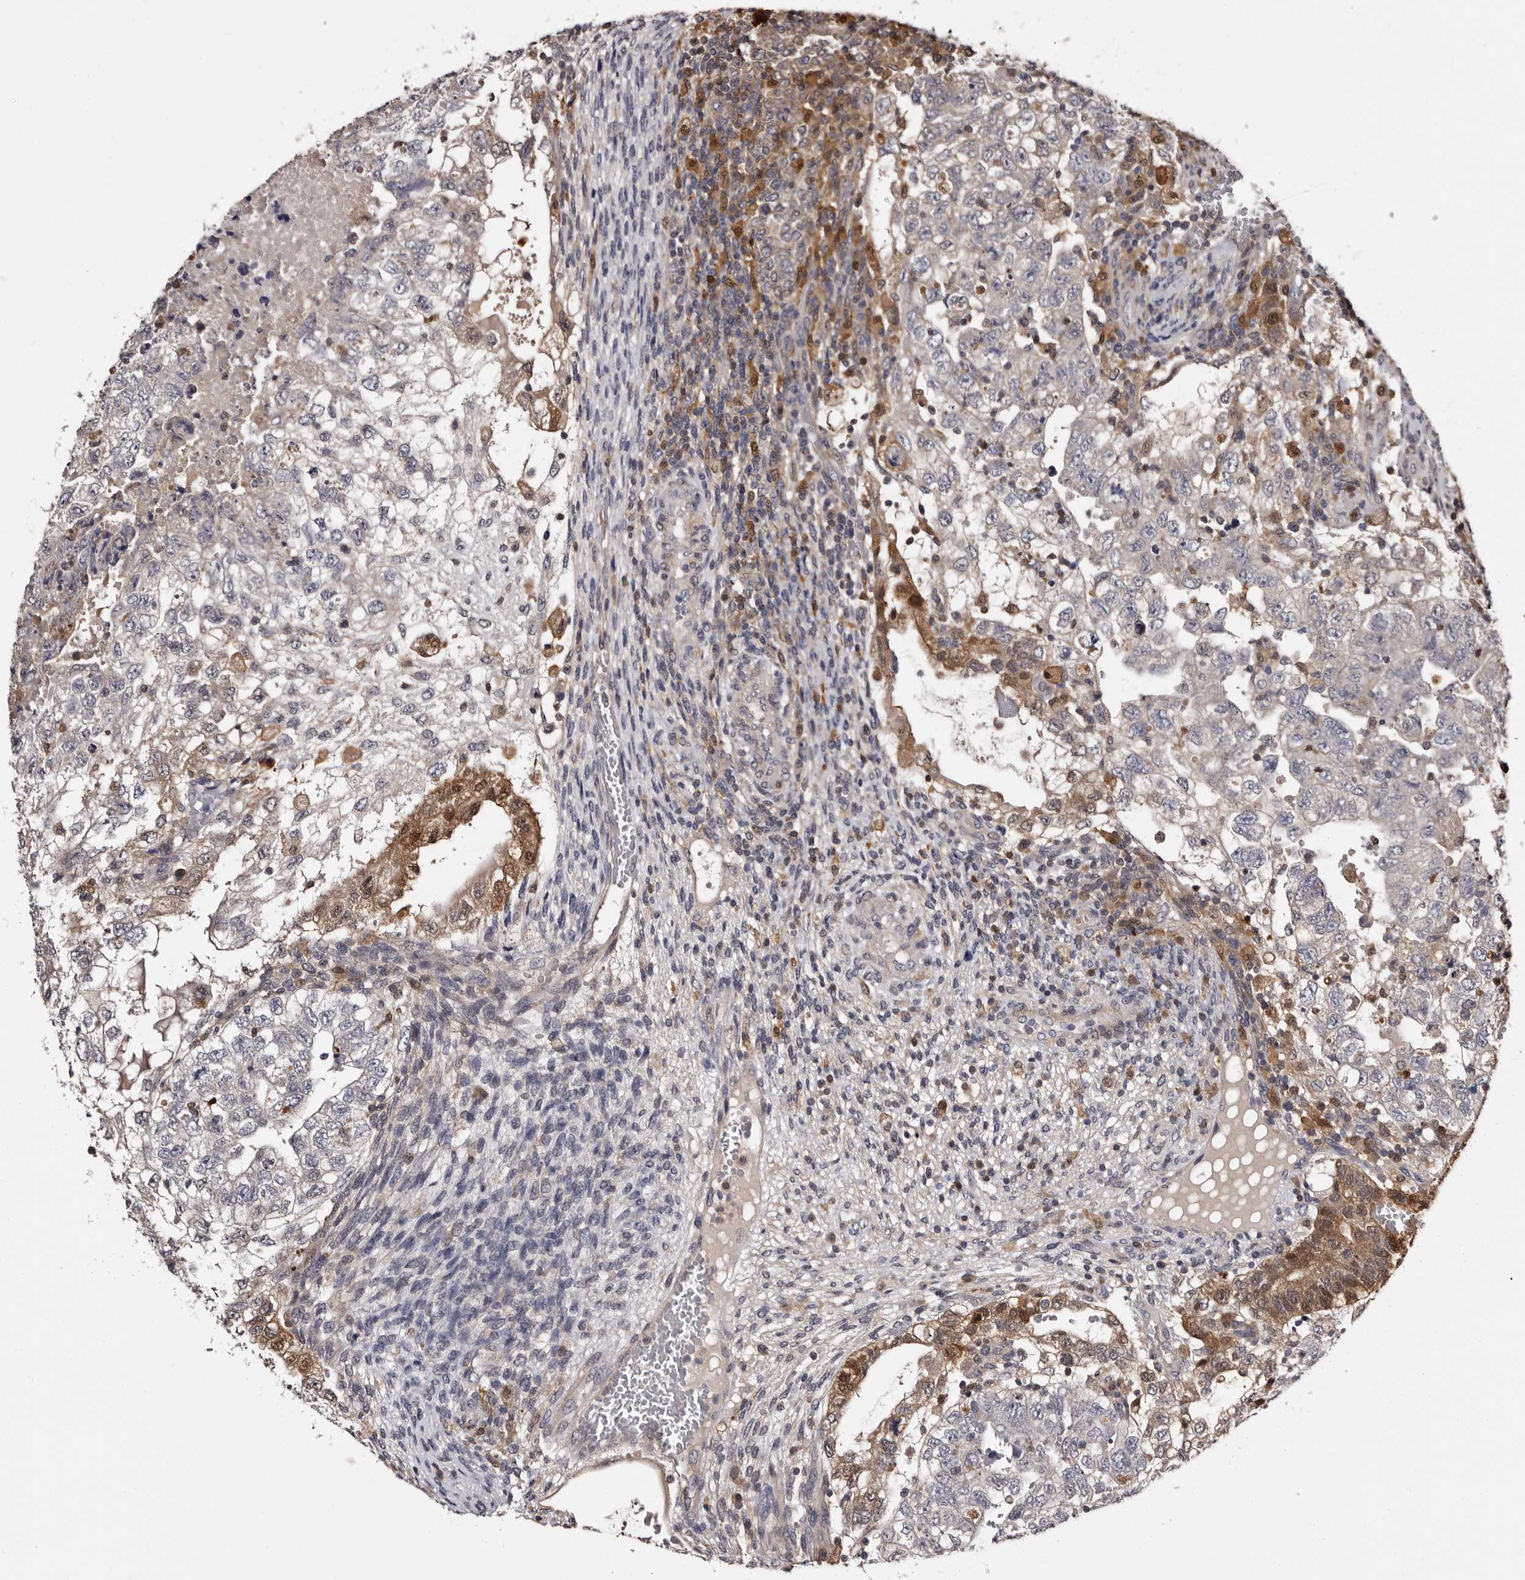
{"staining": {"intensity": "moderate", "quantity": "<25%", "location": "cytoplasmic/membranous"}, "tissue": "testis cancer", "cell_type": "Tumor cells", "image_type": "cancer", "snomed": [{"axis": "morphology", "description": "Carcinoma, Embryonal, NOS"}, {"axis": "topography", "description": "Testis"}], "caption": "This histopathology image demonstrates immunohistochemistry (IHC) staining of testis cancer, with low moderate cytoplasmic/membranous positivity in about <25% of tumor cells.", "gene": "DNPH1", "patient": {"sex": "male", "age": 36}}